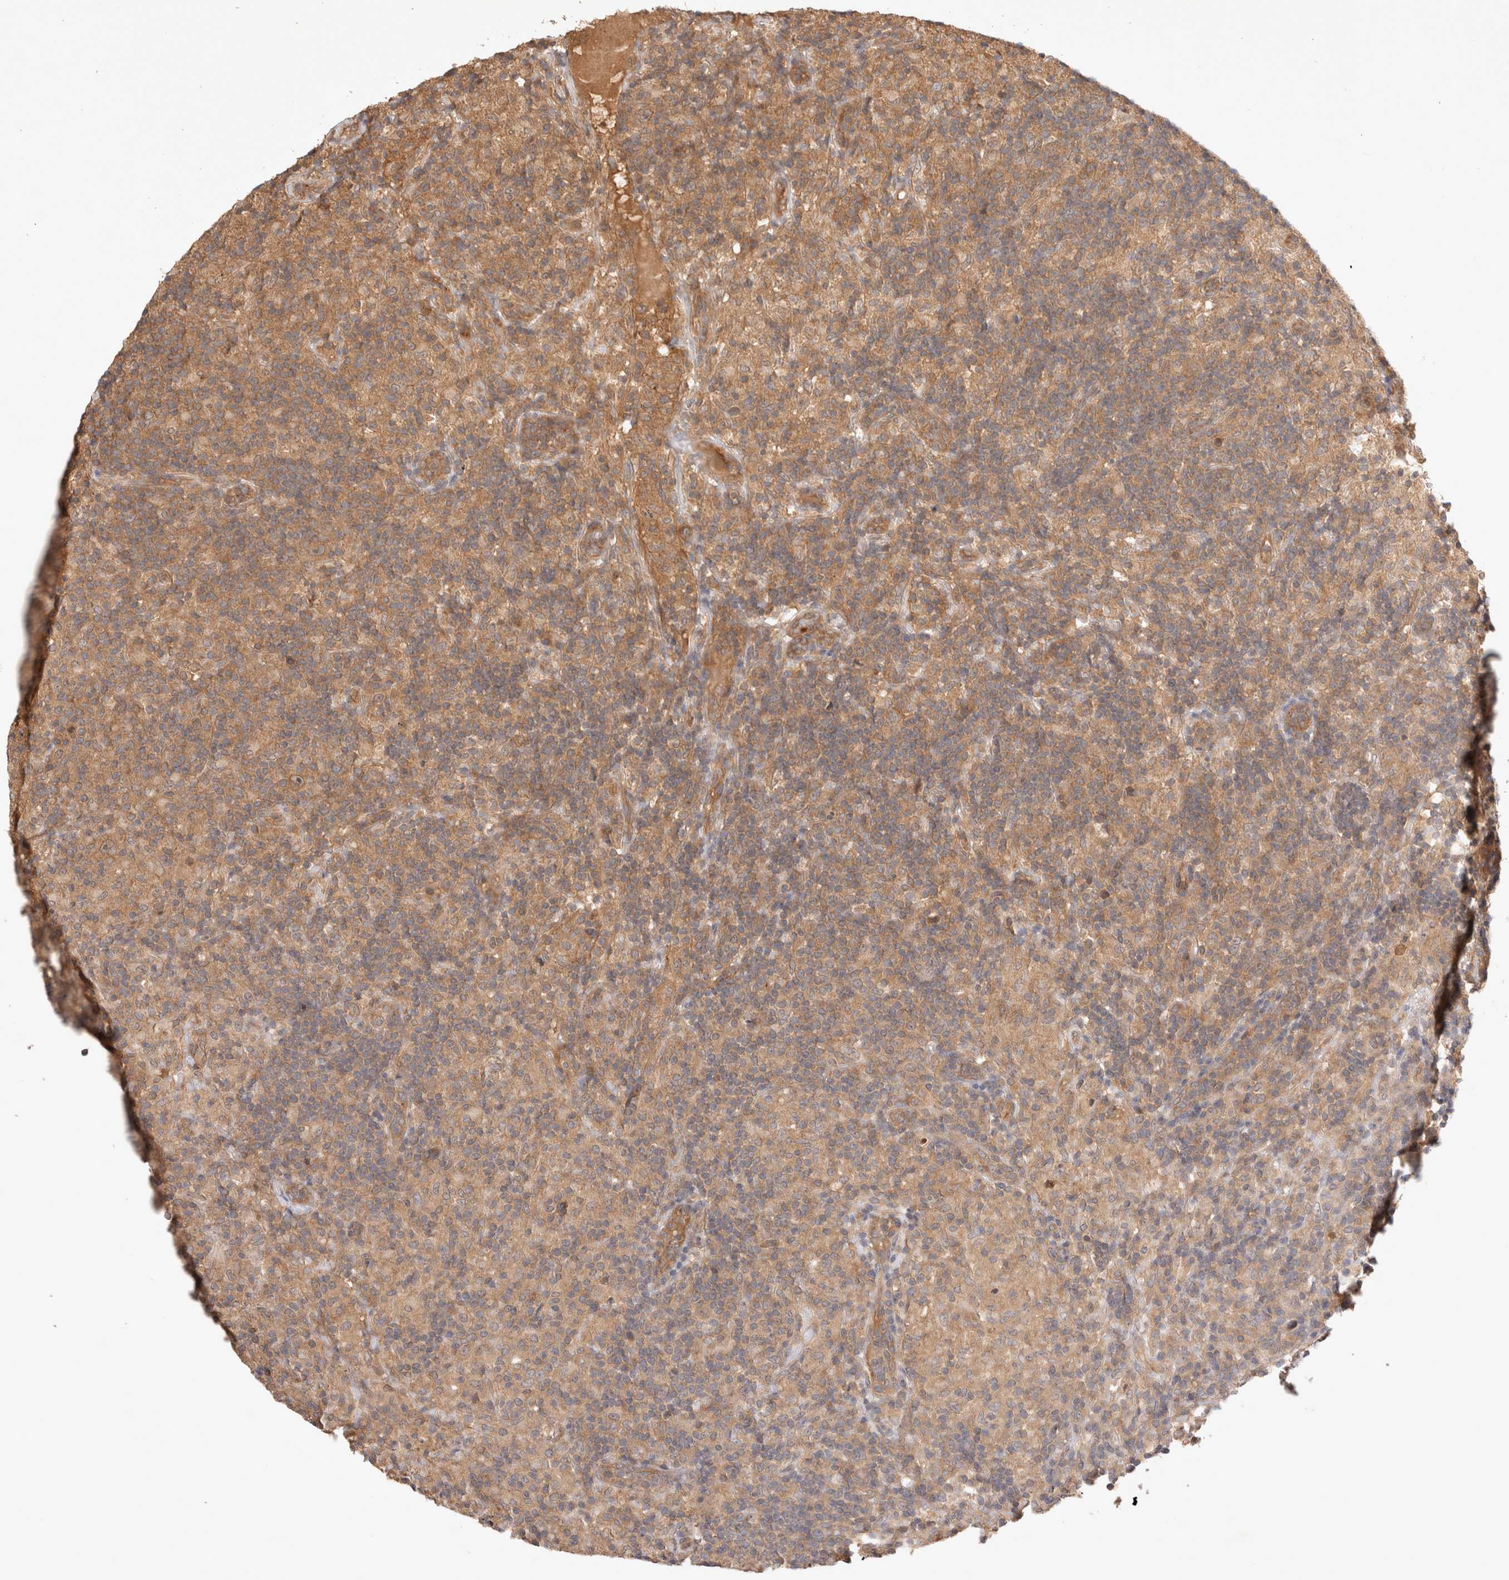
{"staining": {"intensity": "moderate", "quantity": ">75%", "location": "cytoplasmic/membranous"}, "tissue": "lymphoma", "cell_type": "Tumor cells", "image_type": "cancer", "snomed": [{"axis": "morphology", "description": "Hodgkin's disease, NOS"}, {"axis": "topography", "description": "Lymph node"}], "caption": "High-magnification brightfield microscopy of Hodgkin's disease stained with DAB (brown) and counterstained with hematoxylin (blue). tumor cells exhibit moderate cytoplasmic/membranous positivity is identified in about>75% of cells.", "gene": "YES1", "patient": {"sex": "male", "age": 70}}